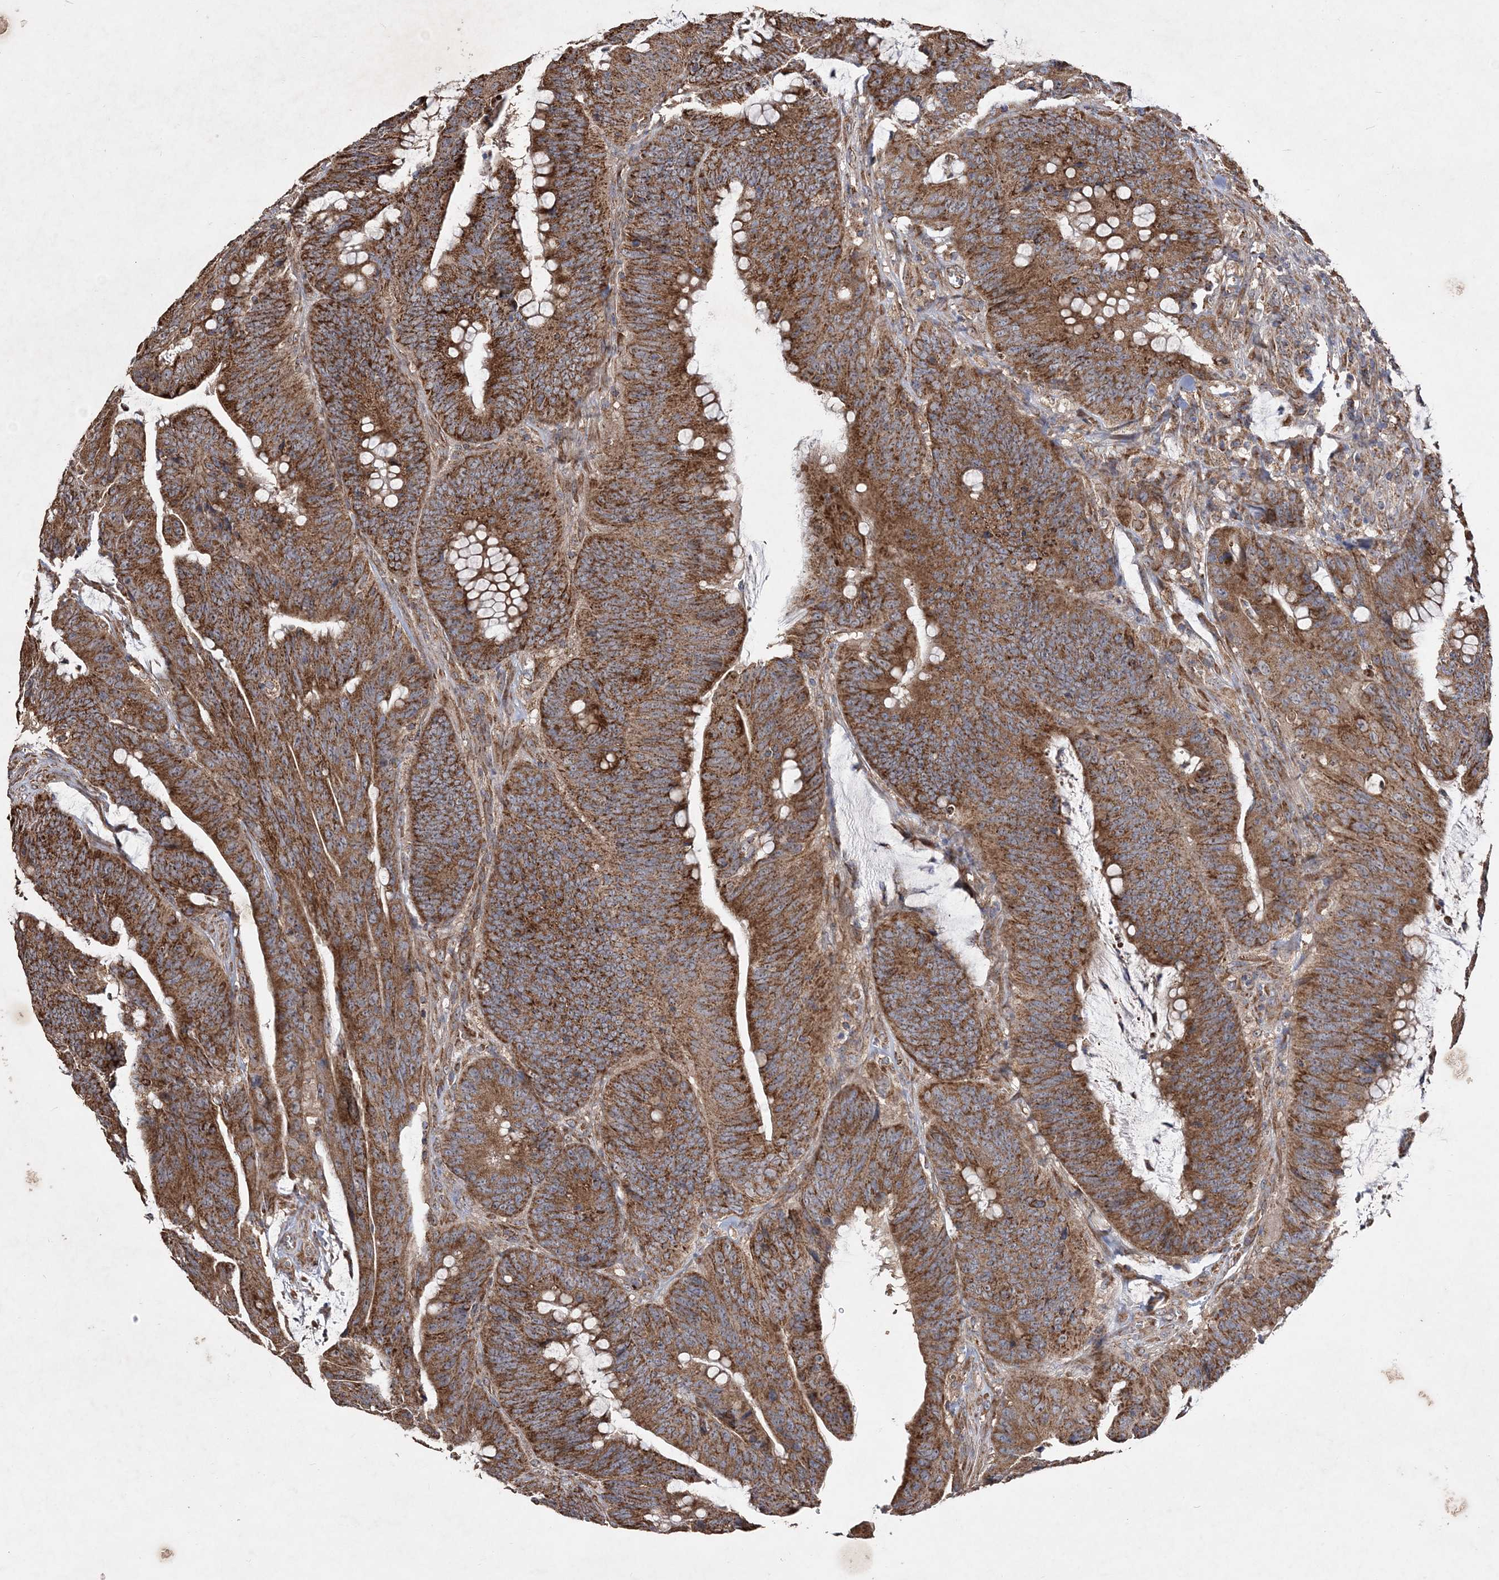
{"staining": {"intensity": "strong", "quantity": ">75%", "location": "cytoplasmic/membranous"}, "tissue": "colorectal cancer", "cell_type": "Tumor cells", "image_type": "cancer", "snomed": [{"axis": "morphology", "description": "Adenocarcinoma, NOS"}, {"axis": "topography", "description": "Colon"}], "caption": "Protein staining shows strong cytoplasmic/membranous expression in approximately >75% of tumor cells in colorectal cancer (adenocarcinoma).", "gene": "POC5", "patient": {"sex": "male", "age": 45}}